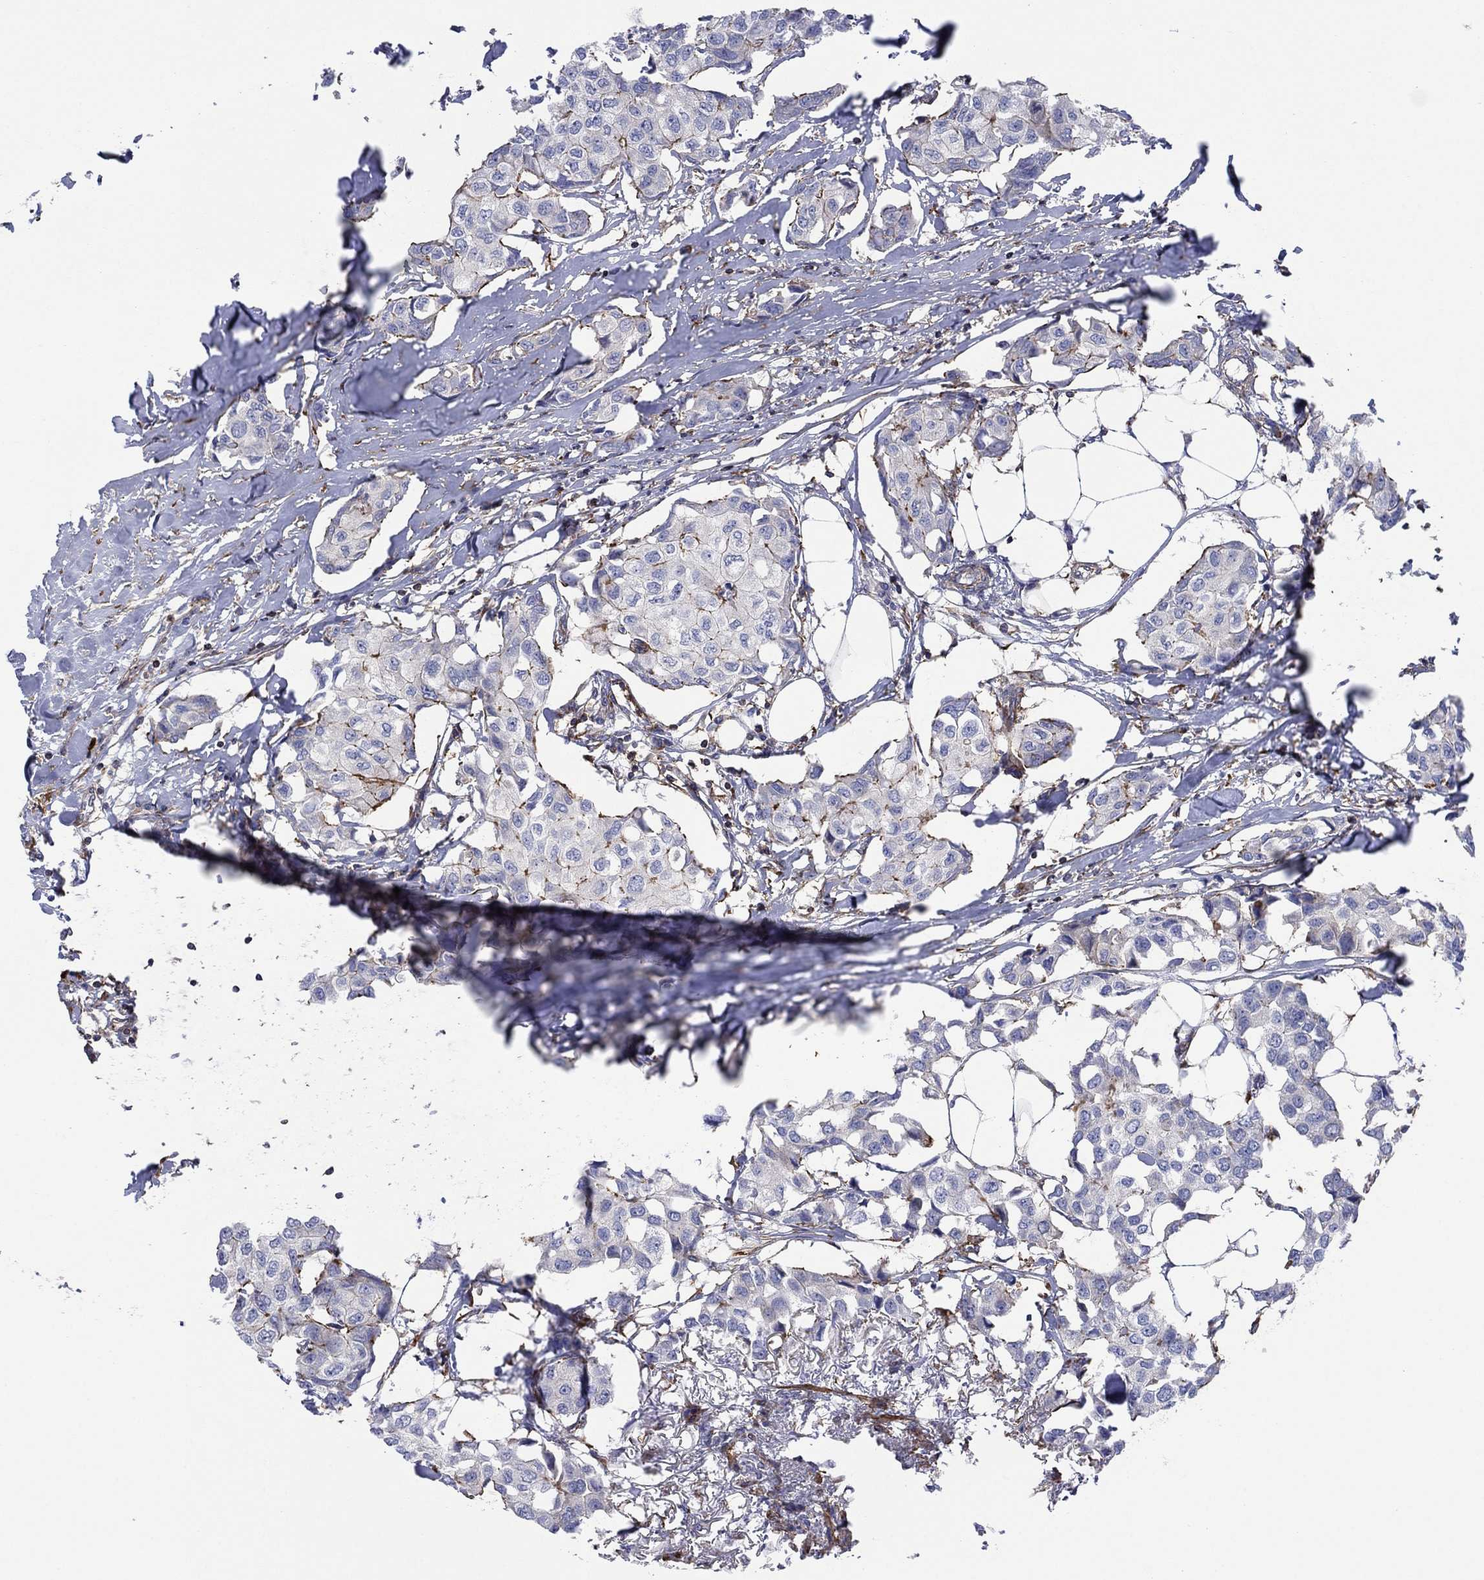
{"staining": {"intensity": "strong", "quantity": "<25%", "location": "cytoplasmic/membranous"}, "tissue": "breast cancer", "cell_type": "Tumor cells", "image_type": "cancer", "snomed": [{"axis": "morphology", "description": "Duct carcinoma"}, {"axis": "topography", "description": "Breast"}], "caption": "Human breast cancer (infiltrating ductal carcinoma) stained for a protein (brown) exhibits strong cytoplasmic/membranous positive staining in about <25% of tumor cells.", "gene": "PAG1", "patient": {"sex": "female", "age": 80}}